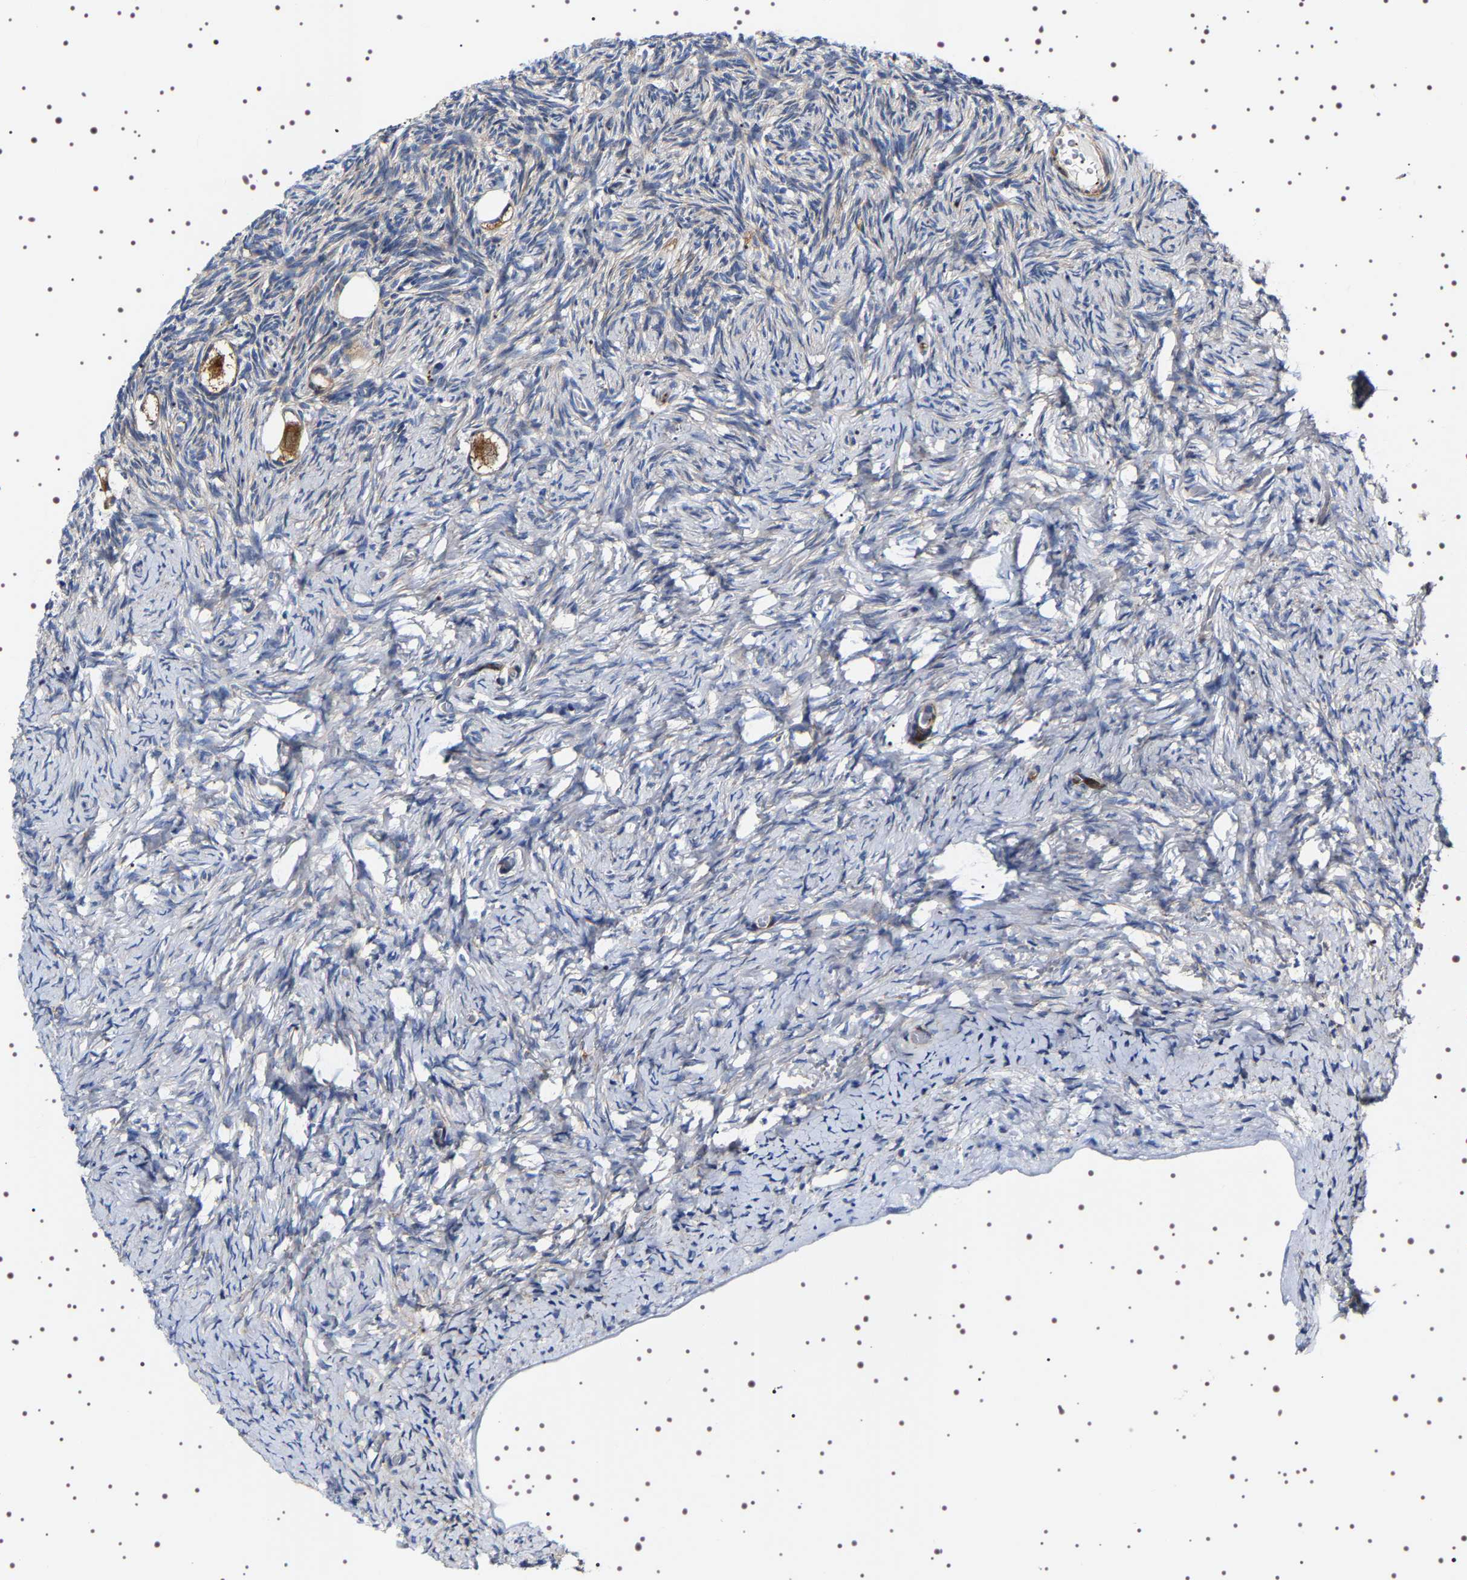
{"staining": {"intensity": "moderate", "quantity": ">75%", "location": "cytoplasmic/membranous"}, "tissue": "ovary", "cell_type": "Follicle cells", "image_type": "normal", "snomed": [{"axis": "morphology", "description": "Normal tissue, NOS"}, {"axis": "topography", "description": "Ovary"}], "caption": "Ovary stained with immunohistochemistry (IHC) reveals moderate cytoplasmic/membranous positivity in about >75% of follicle cells. (IHC, brightfield microscopy, high magnification).", "gene": "SQLE", "patient": {"sex": "female", "age": 27}}